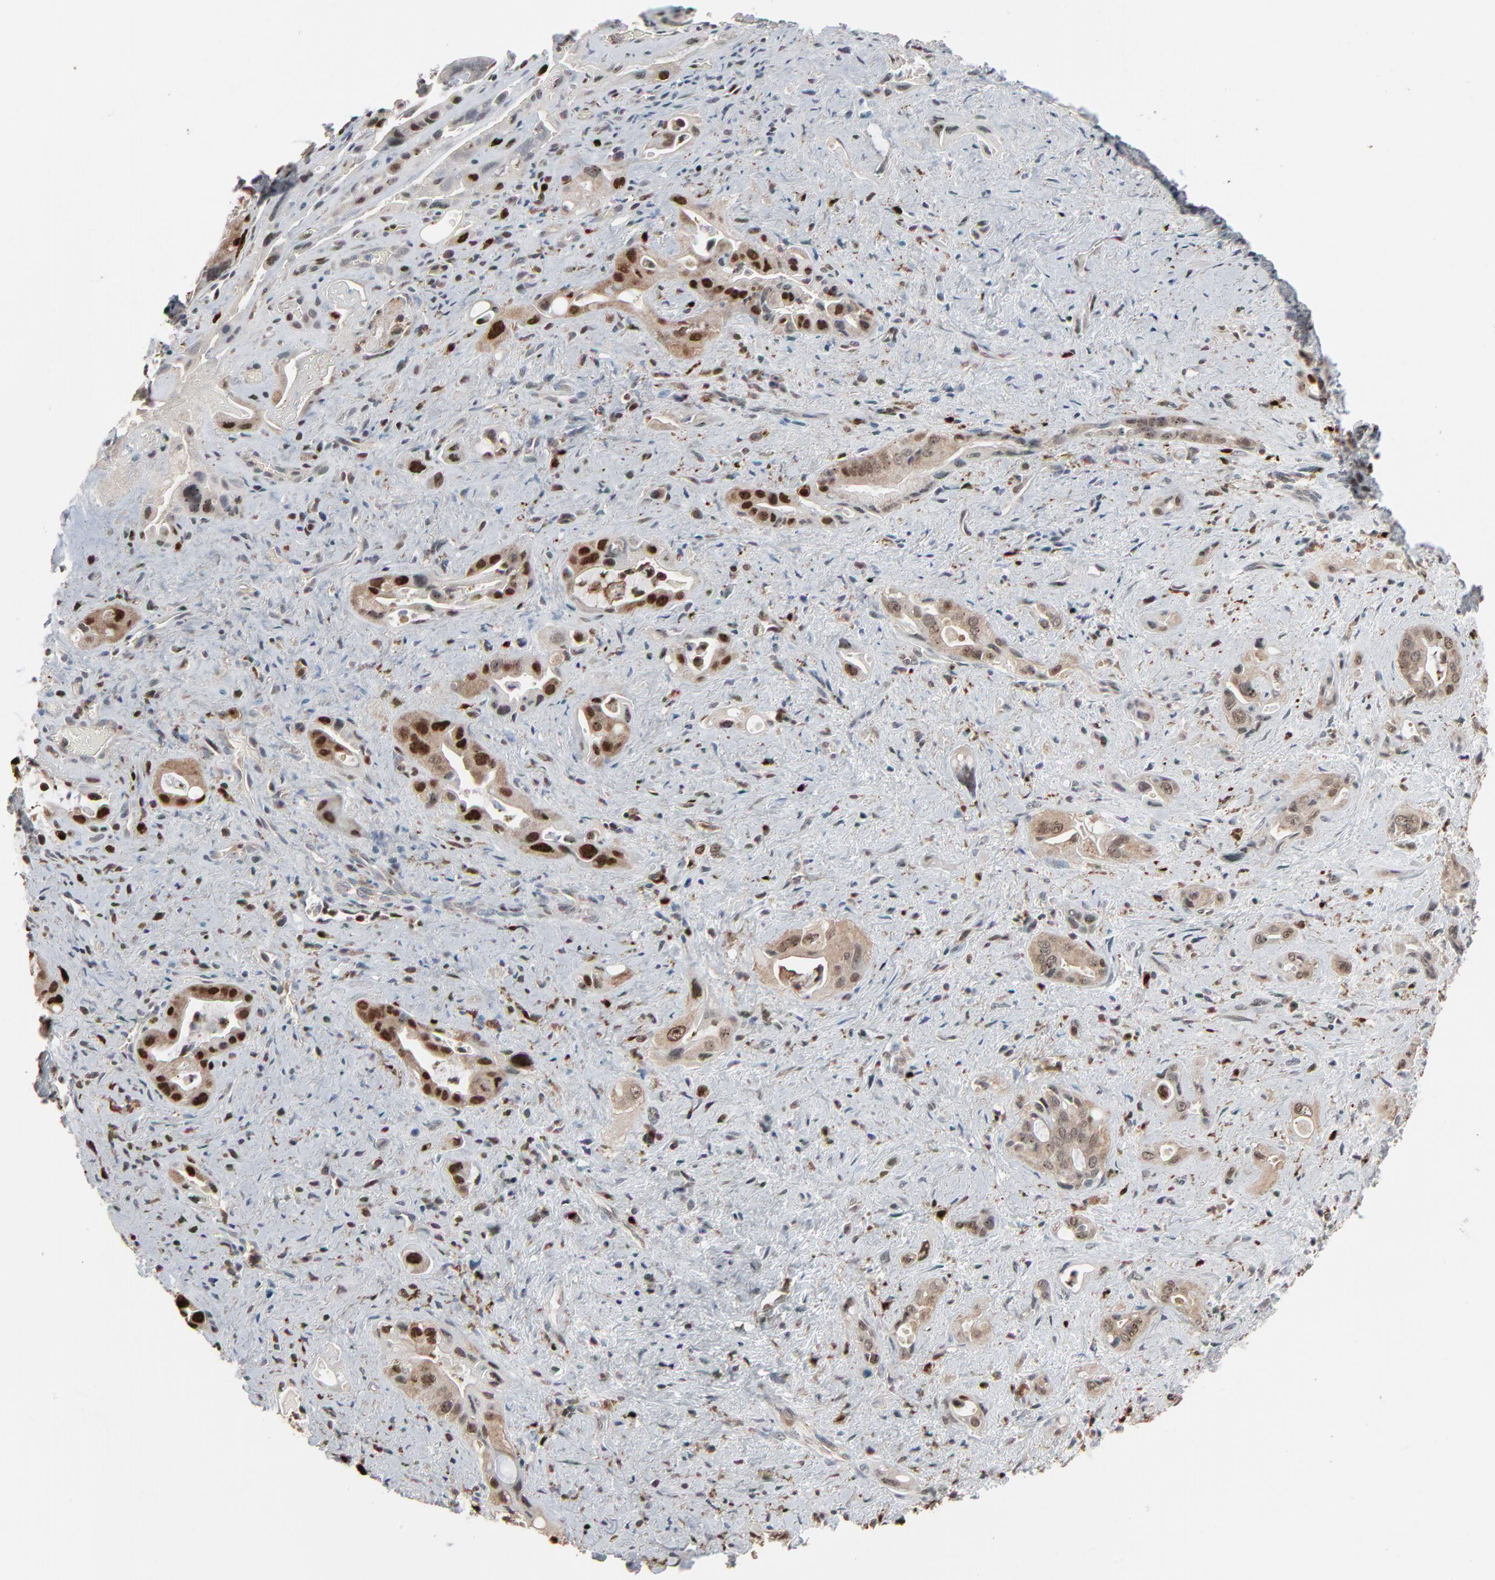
{"staining": {"intensity": "strong", "quantity": "25%-75%", "location": "cytoplasmic/membranous,nuclear"}, "tissue": "pancreatic cancer", "cell_type": "Tumor cells", "image_type": "cancer", "snomed": [{"axis": "morphology", "description": "Adenocarcinoma, NOS"}, {"axis": "topography", "description": "Pancreas"}], "caption": "There is high levels of strong cytoplasmic/membranous and nuclear expression in tumor cells of pancreatic cancer (adenocarcinoma), as demonstrated by immunohistochemical staining (brown color).", "gene": "DOCK8", "patient": {"sex": "male", "age": 77}}